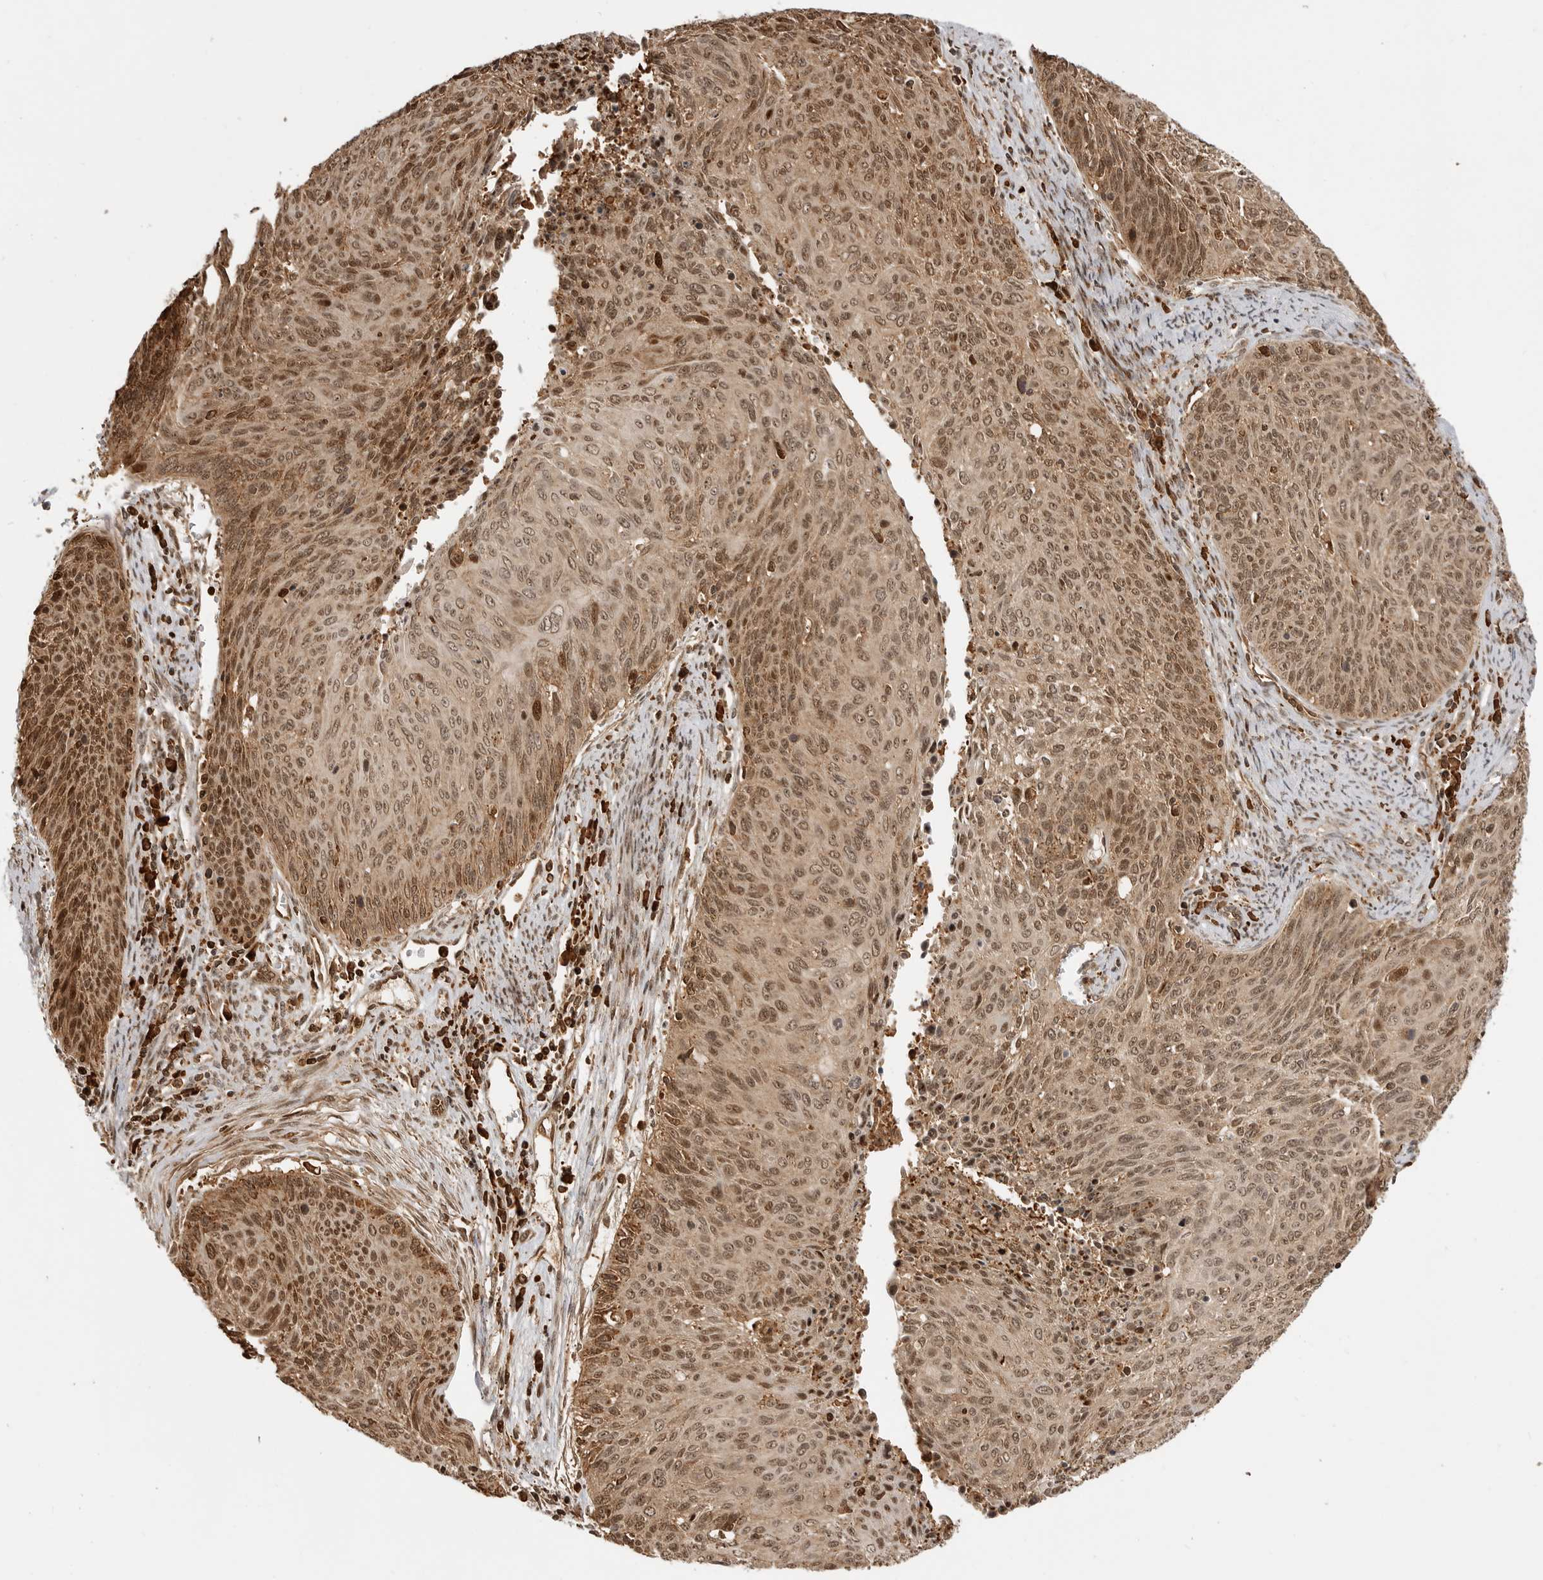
{"staining": {"intensity": "moderate", "quantity": ">75%", "location": "cytoplasmic/membranous,nuclear"}, "tissue": "cervical cancer", "cell_type": "Tumor cells", "image_type": "cancer", "snomed": [{"axis": "morphology", "description": "Squamous cell carcinoma, NOS"}, {"axis": "topography", "description": "Cervix"}], "caption": "DAB immunohistochemical staining of human cervical squamous cell carcinoma exhibits moderate cytoplasmic/membranous and nuclear protein staining in approximately >75% of tumor cells. Ihc stains the protein in brown and the nuclei are stained blue.", "gene": "BMP2K", "patient": {"sex": "female", "age": 55}}